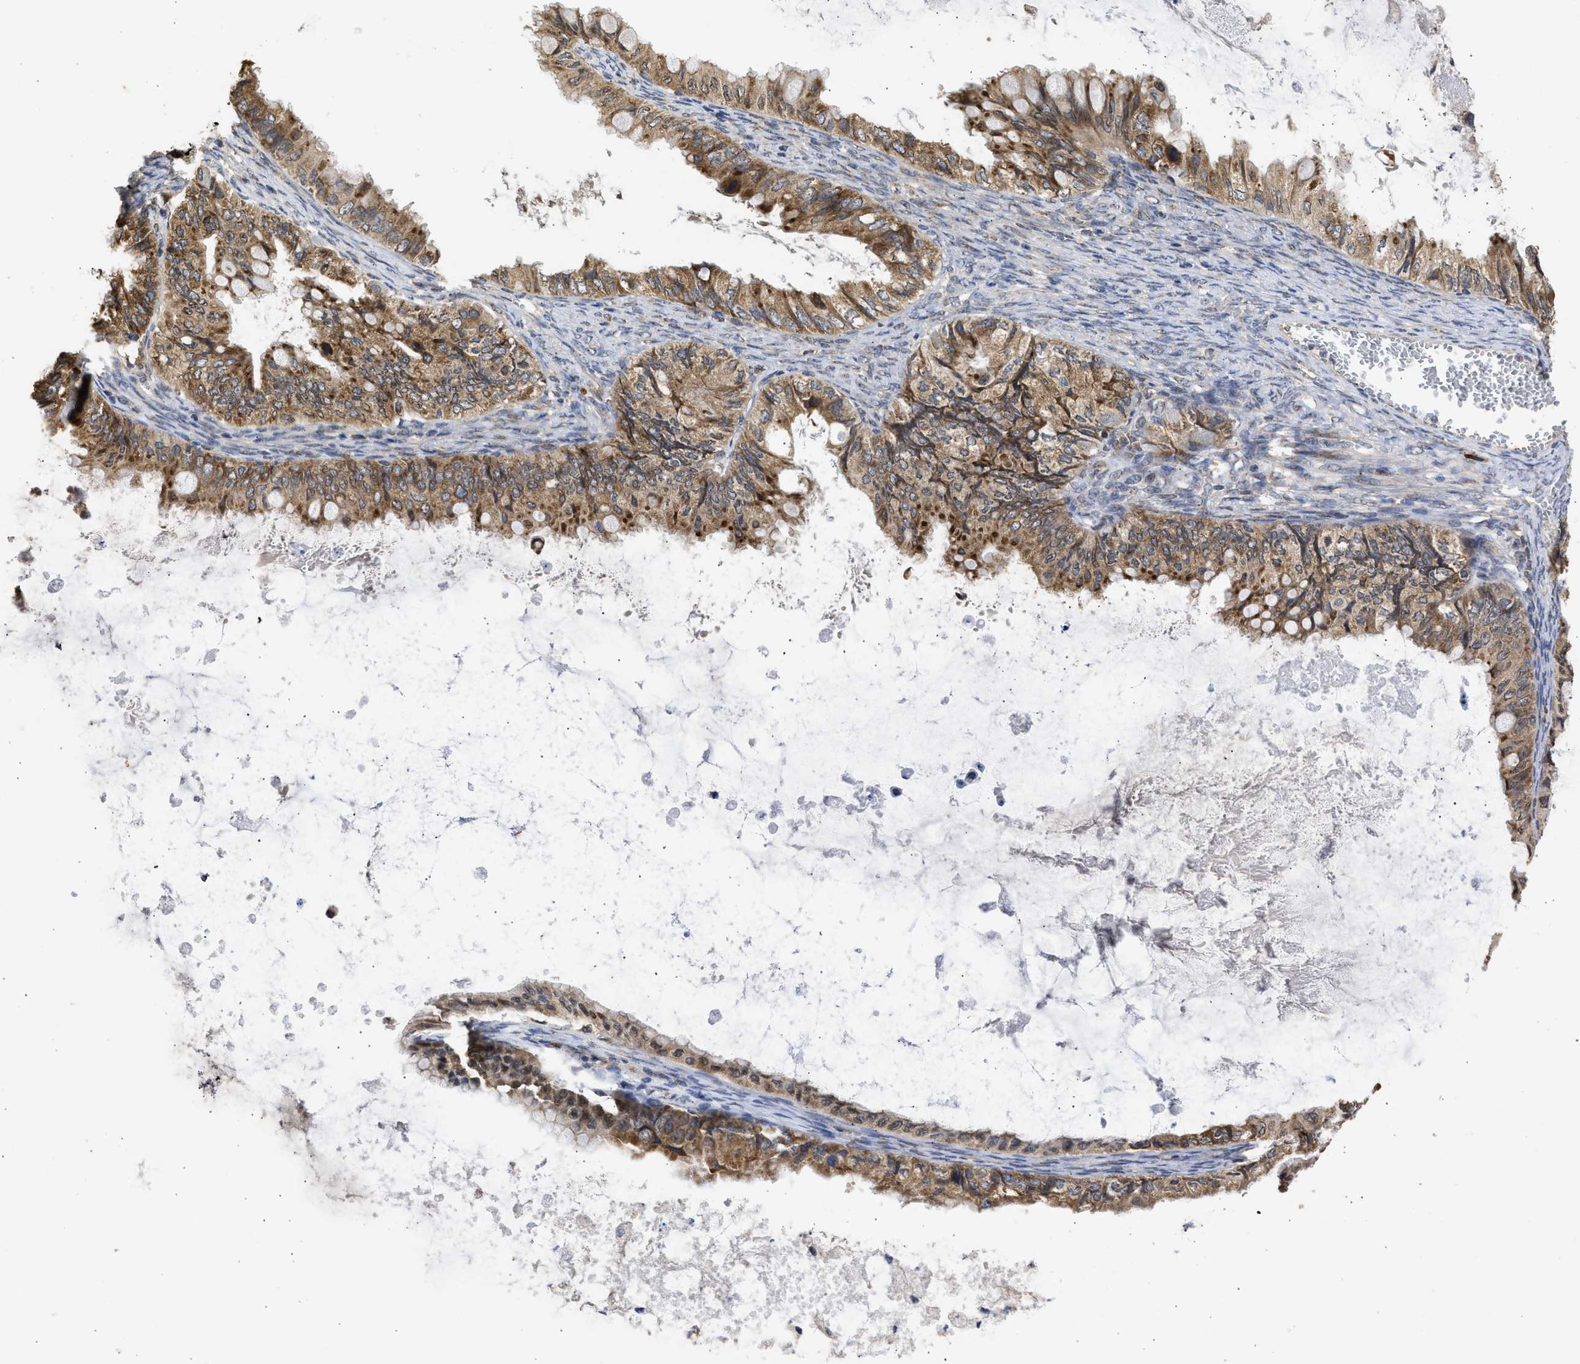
{"staining": {"intensity": "moderate", "quantity": ">75%", "location": "cytoplasmic/membranous,nuclear"}, "tissue": "ovarian cancer", "cell_type": "Tumor cells", "image_type": "cancer", "snomed": [{"axis": "morphology", "description": "Cystadenocarcinoma, mucinous, NOS"}, {"axis": "topography", "description": "Ovary"}], "caption": "IHC of human mucinous cystadenocarcinoma (ovarian) displays medium levels of moderate cytoplasmic/membranous and nuclear positivity in about >75% of tumor cells.", "gene": "DNAJC1", "patient": {"sex": "female", "age": 80}}